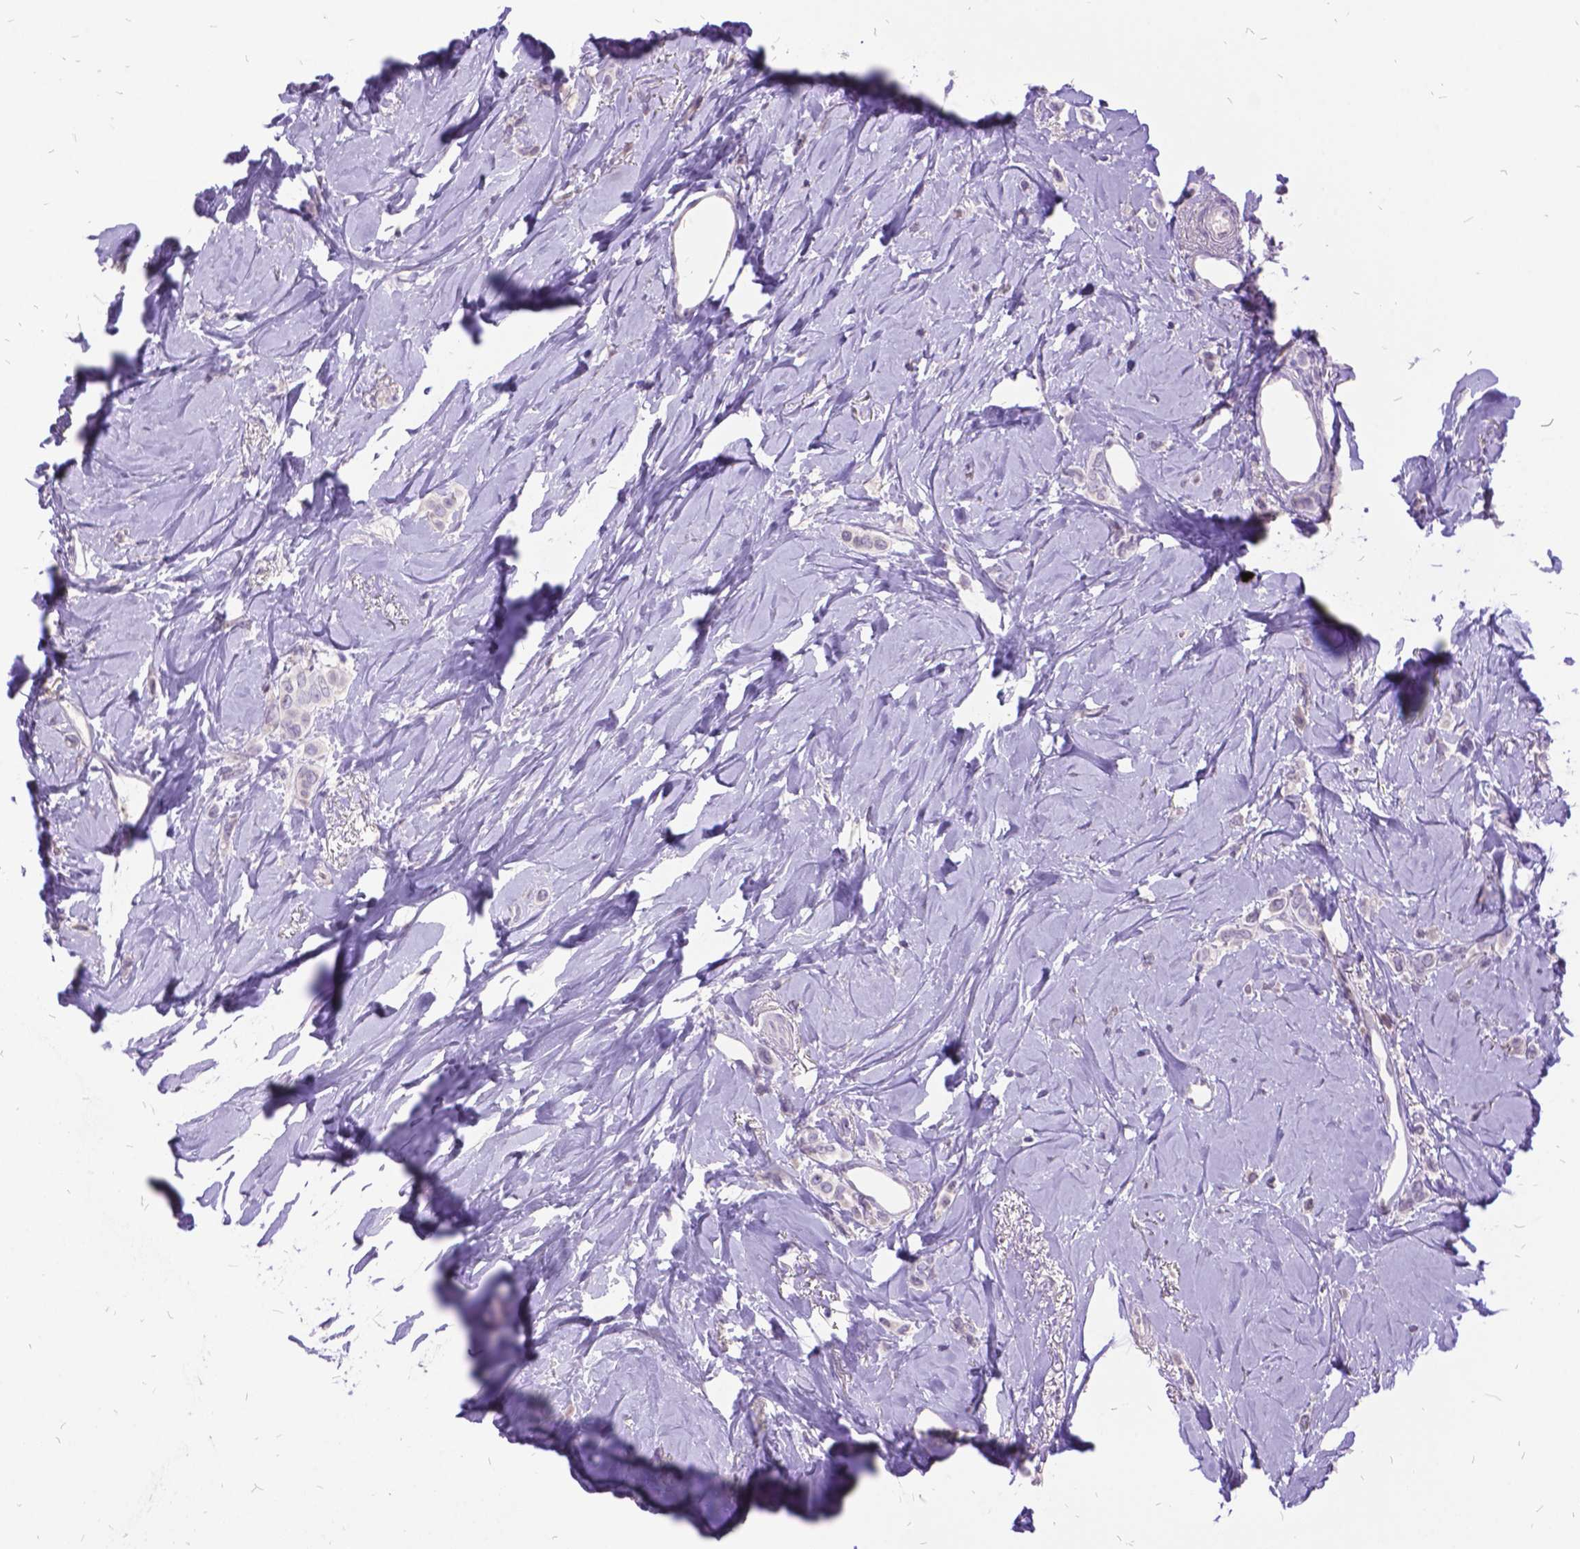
{"staining": {"intensity": "negative", "quantity": "none", "location": "none"}, "tissue": "breast cancer", "cell_type": "Tumor cells", "image_type": "cancer", "snomed": [{"axis": "morphology", "description": "Duct carcinoma"}, {"axis": "topography", "description": "Breast"}], "caption": "DAB immunohistochemical staining of breast cancer shows no significant expression in tumor cells.", "gene": "ITGB6", "patient": {"sex": "female", "age": 40}}